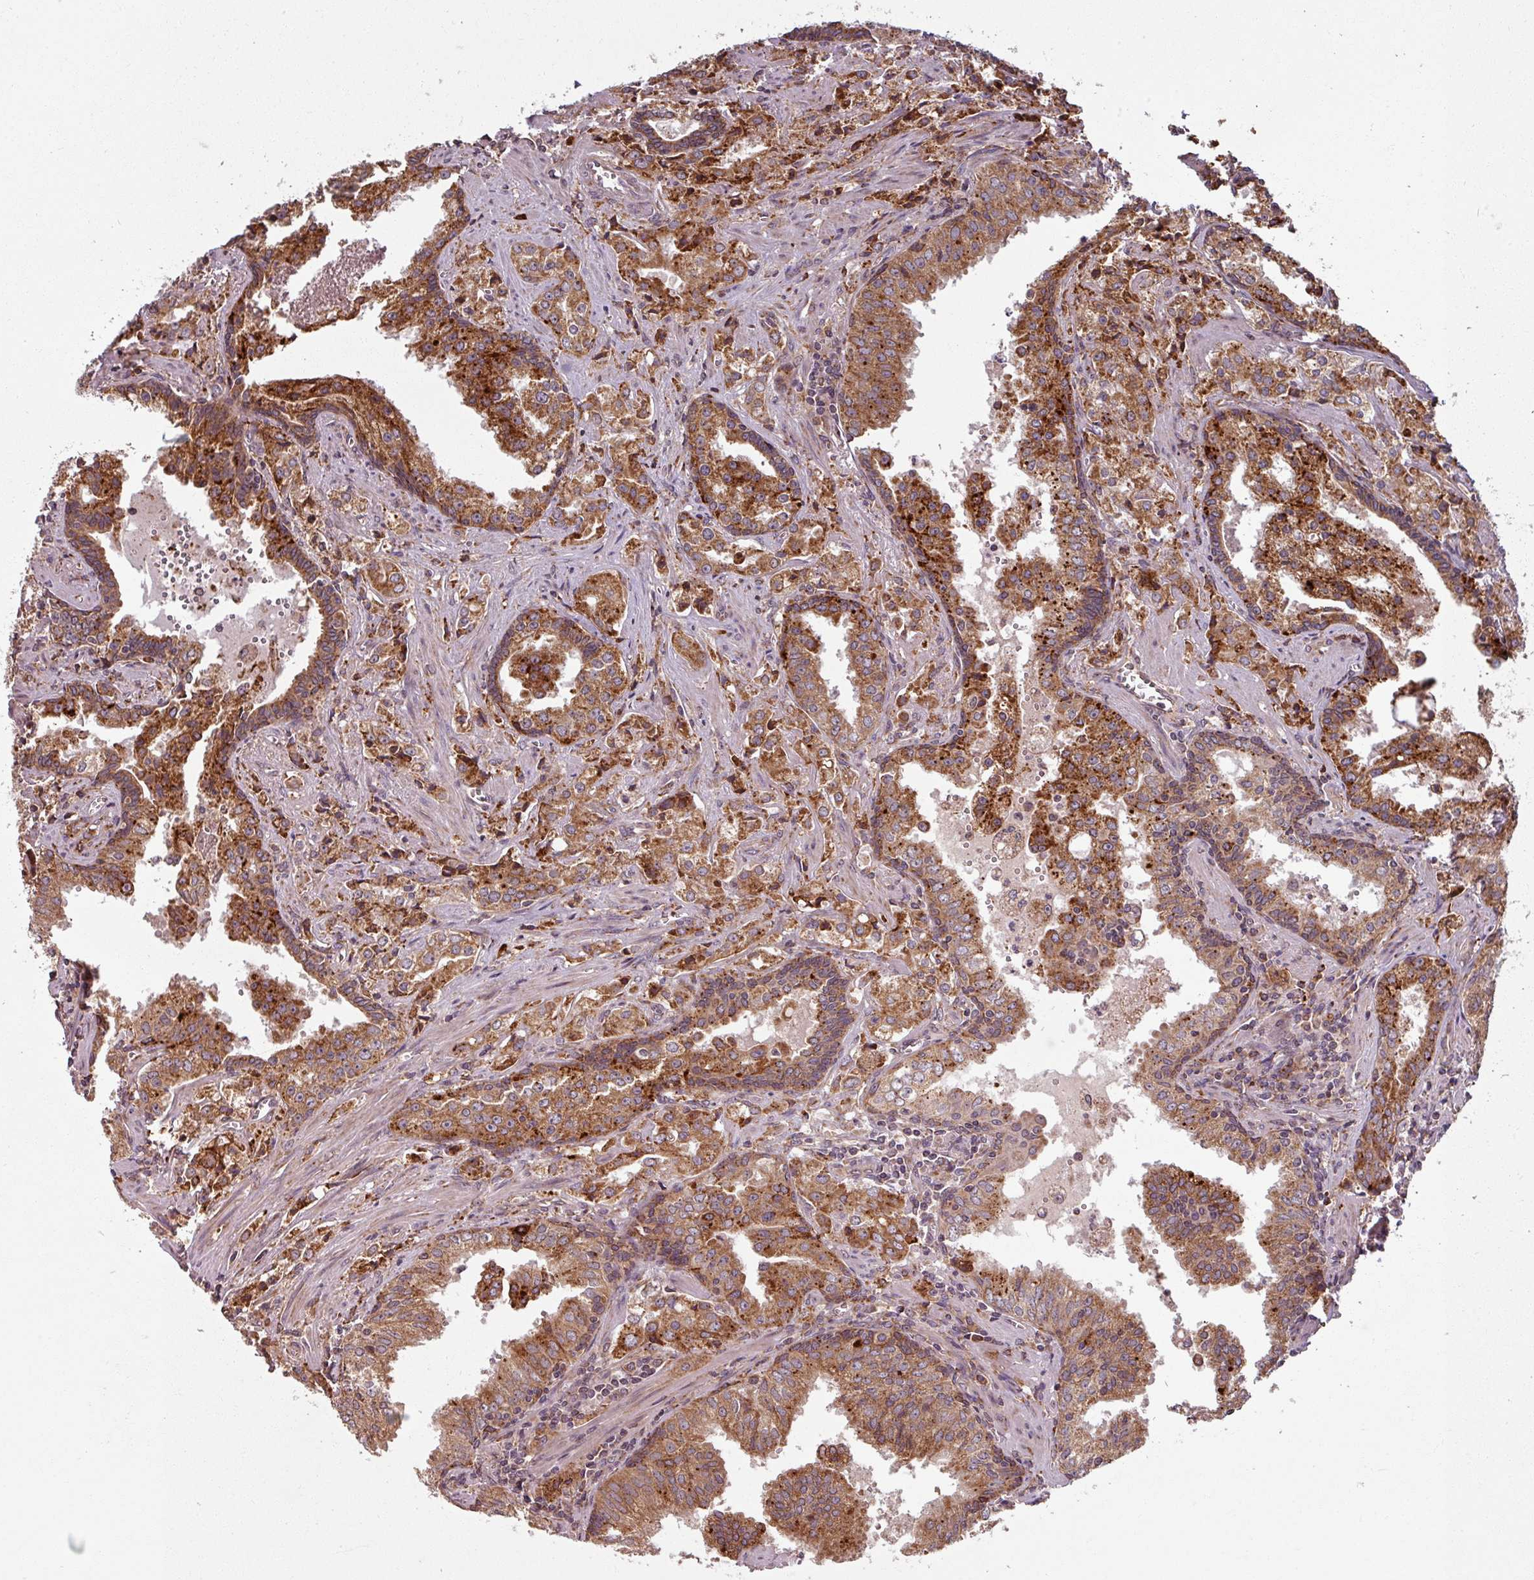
{"staining": {"intensity": "moderate", "quantity": ">75%", "location": "cytoplasmic/membranous"}, "tissue": "prostate cancer", "cell_type": "Tumor cells", "image_type": "cancer", "snomed": [{"axis": "morphology", "description": "Adenocarcinoma, High grade"}, {"axis": "topography", "description": "Prostate"}], "caption": "This is a photomicrograph of immunohistochemistry staining of prostate cancer, which shows moderate expression in the cytoplasmic/membranous of tumor cells.", "gene": "MAGT1", "patient": {"sex": "male", "age": 68}}